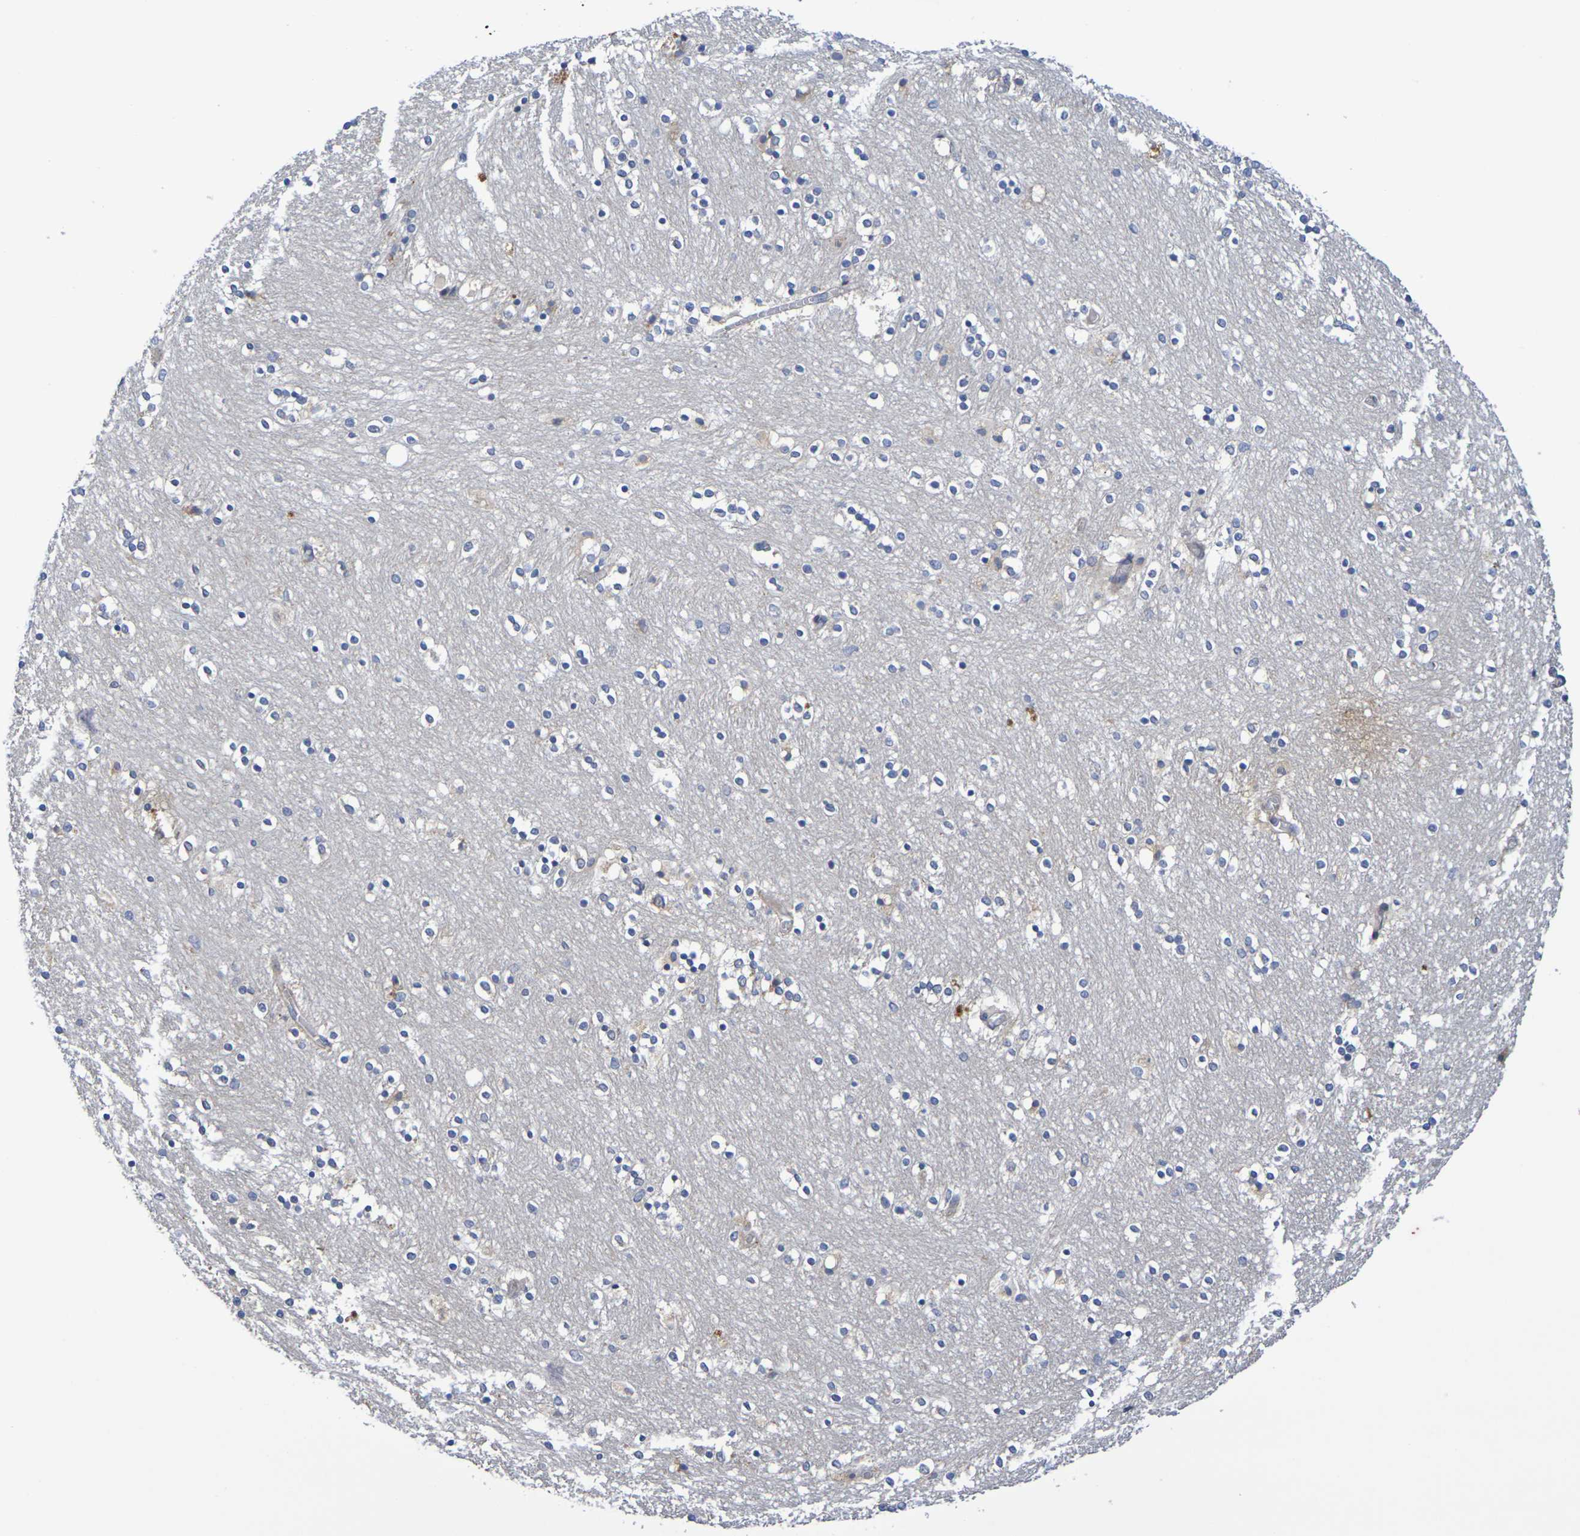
{"staining": {"intensity": "moderate", "quantity": "<25%", "location": "cytoplasmic/membranous"}, "tissue": "caudate", "cell_type": "Glial cells", "image_type": "normal", "snomed": [{"axis": "morphology", "description": "Normal tissue, NOS"}, {"axis": "topography", "description": "Lateral ventricle wall"}], "caption": "Immunohistochemistry (DAB (3,3'-diaminobenzidine)) staining of benign human caudate reveals moderate cytoplasmic/membranous protein expression in about <25% of glial cells.", "gene": "SDC4", "patient": {"sex": "female", "age": 54}}